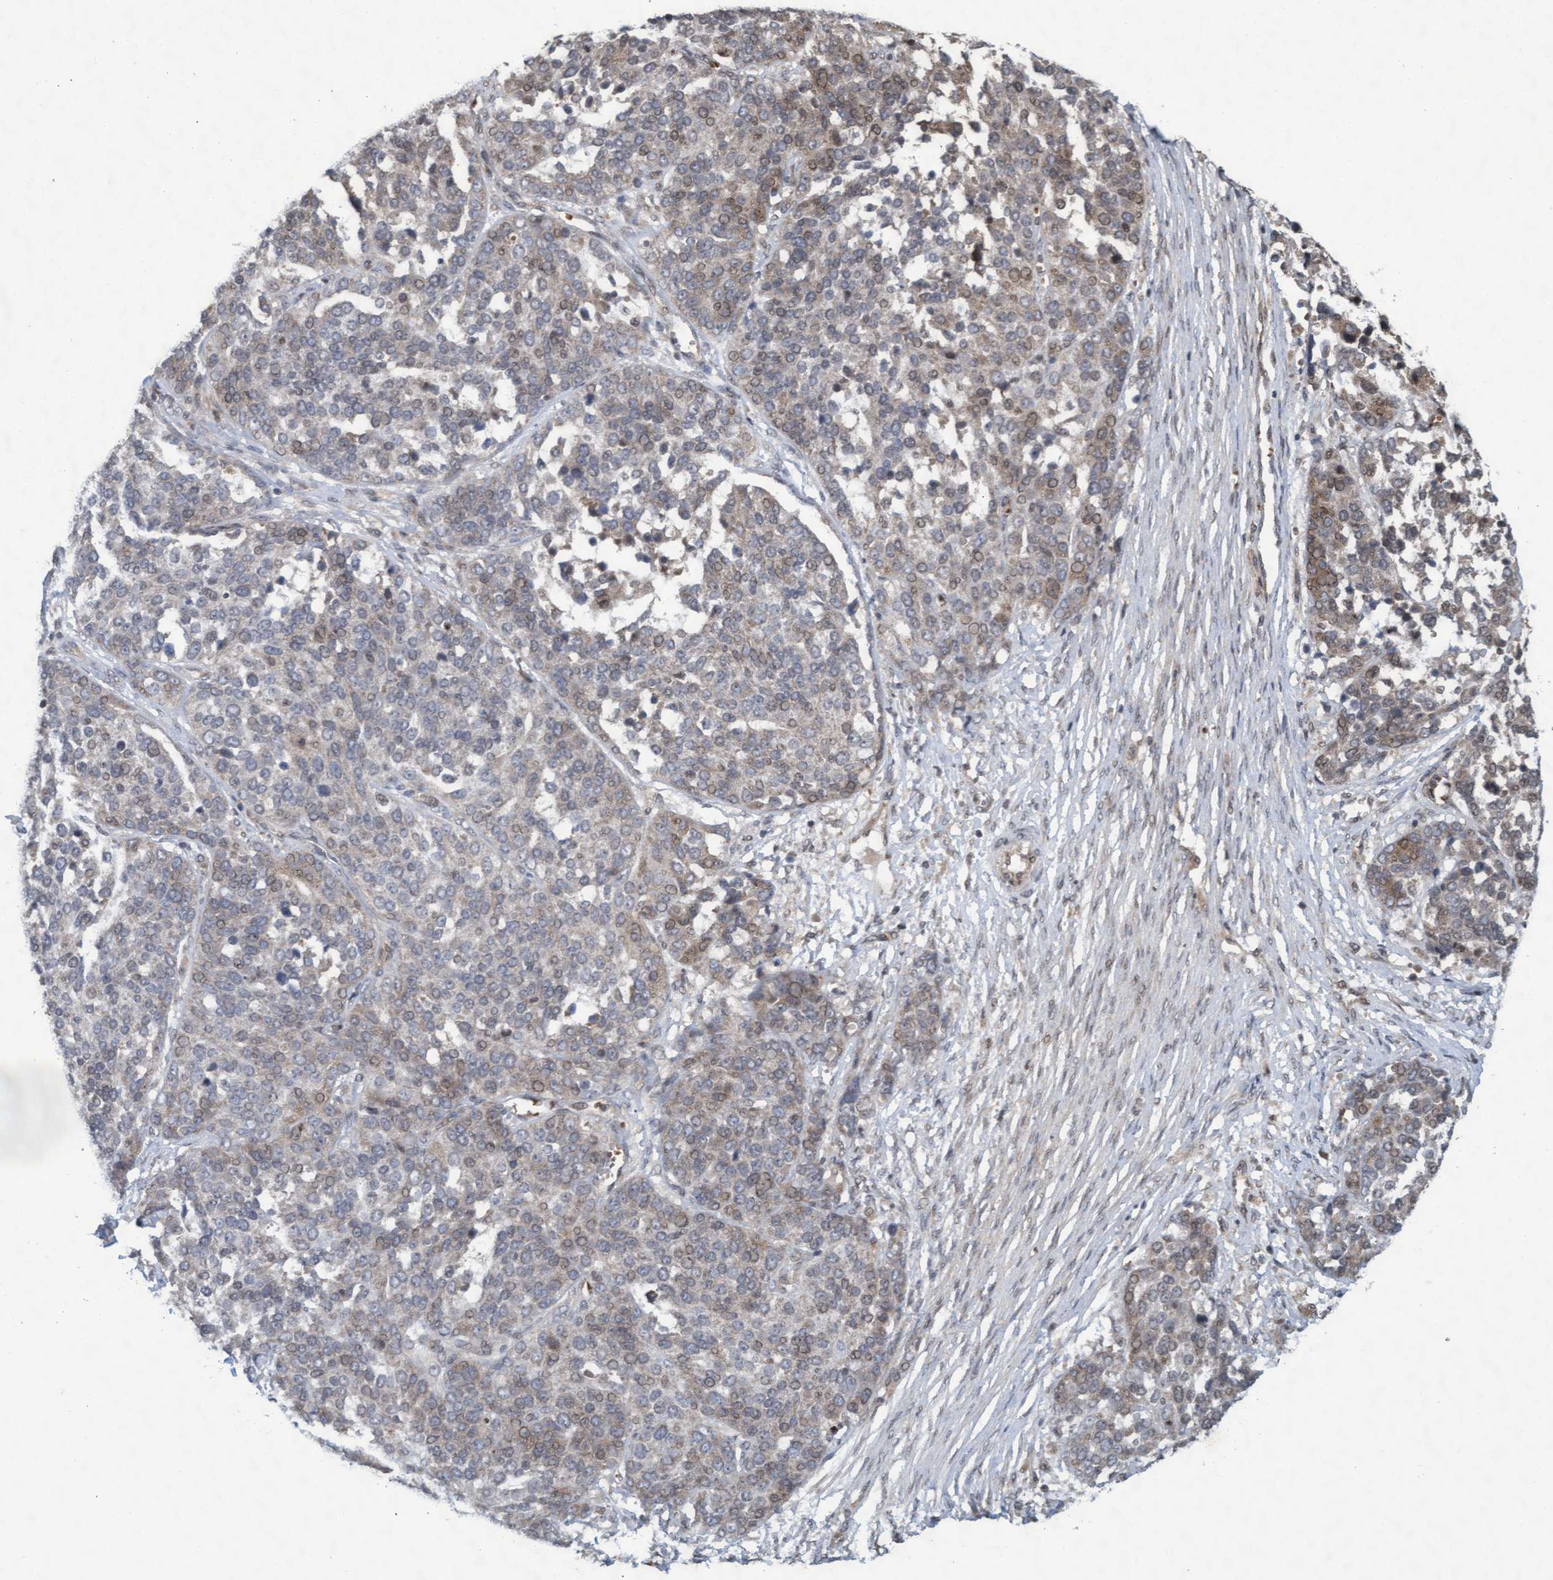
{"staining": {"intensity": "weak", "quantity": "<25%", "location": "cytoplasmic/membranous"}, "tissue": "ovarian cancer", "cell_type": "Tumor cells", "image_type": "cancer", "snomed": [{"axis": "morphology", "description": "Cystadenocarcinoma, serous, NOS"}, {"axis": "topography", "description": "Ovary"}], "caption": "DAB immunohistochemical staining of serous cystadenocarcinoma (ovarian) shows no significant staining in tumor cells.", "gene": "KCNC2", "patient": {"sex": "female", "age": 44}}